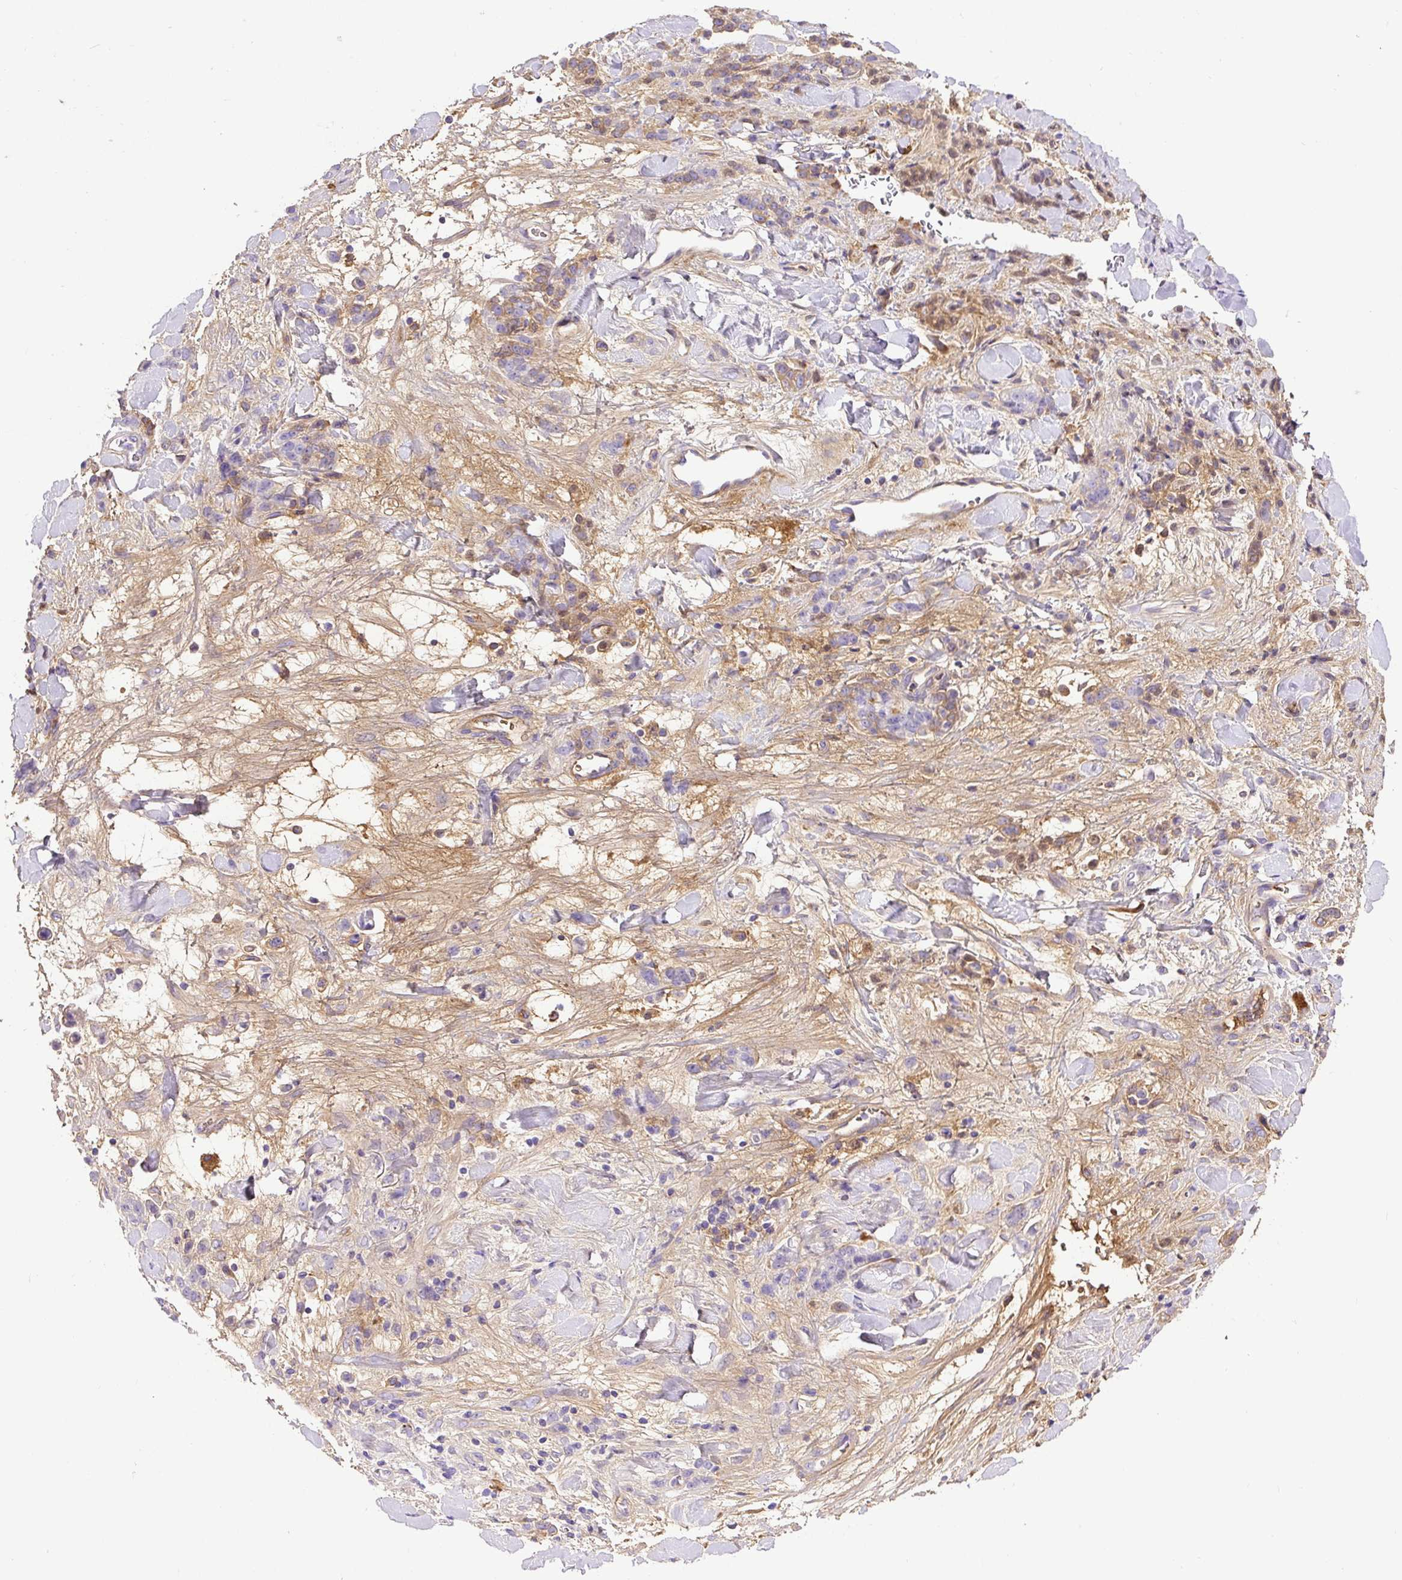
{"staining": {"intensity": "weak", "quantity": "<25%", "location": "cytoplasmic/membranous"}, "tissue": "stomach cancer", "cell_type": "Tumor cells", "image_type": "cancer", "snomed": [{"axis": "morphology", "description": "Normal tissue, NOS"}, {"axis": "morphology", "description": "Adenocarcinoma, NOS"}, {"axis": "topography", "description": "Stomach"}], "caption": "Image shows no significant protein positivity in tumor cells of stomach cancer. Nuclei are stained in blue.", "gene": "CLEC3B", "patient": {"sex": "male", "age": 82}}